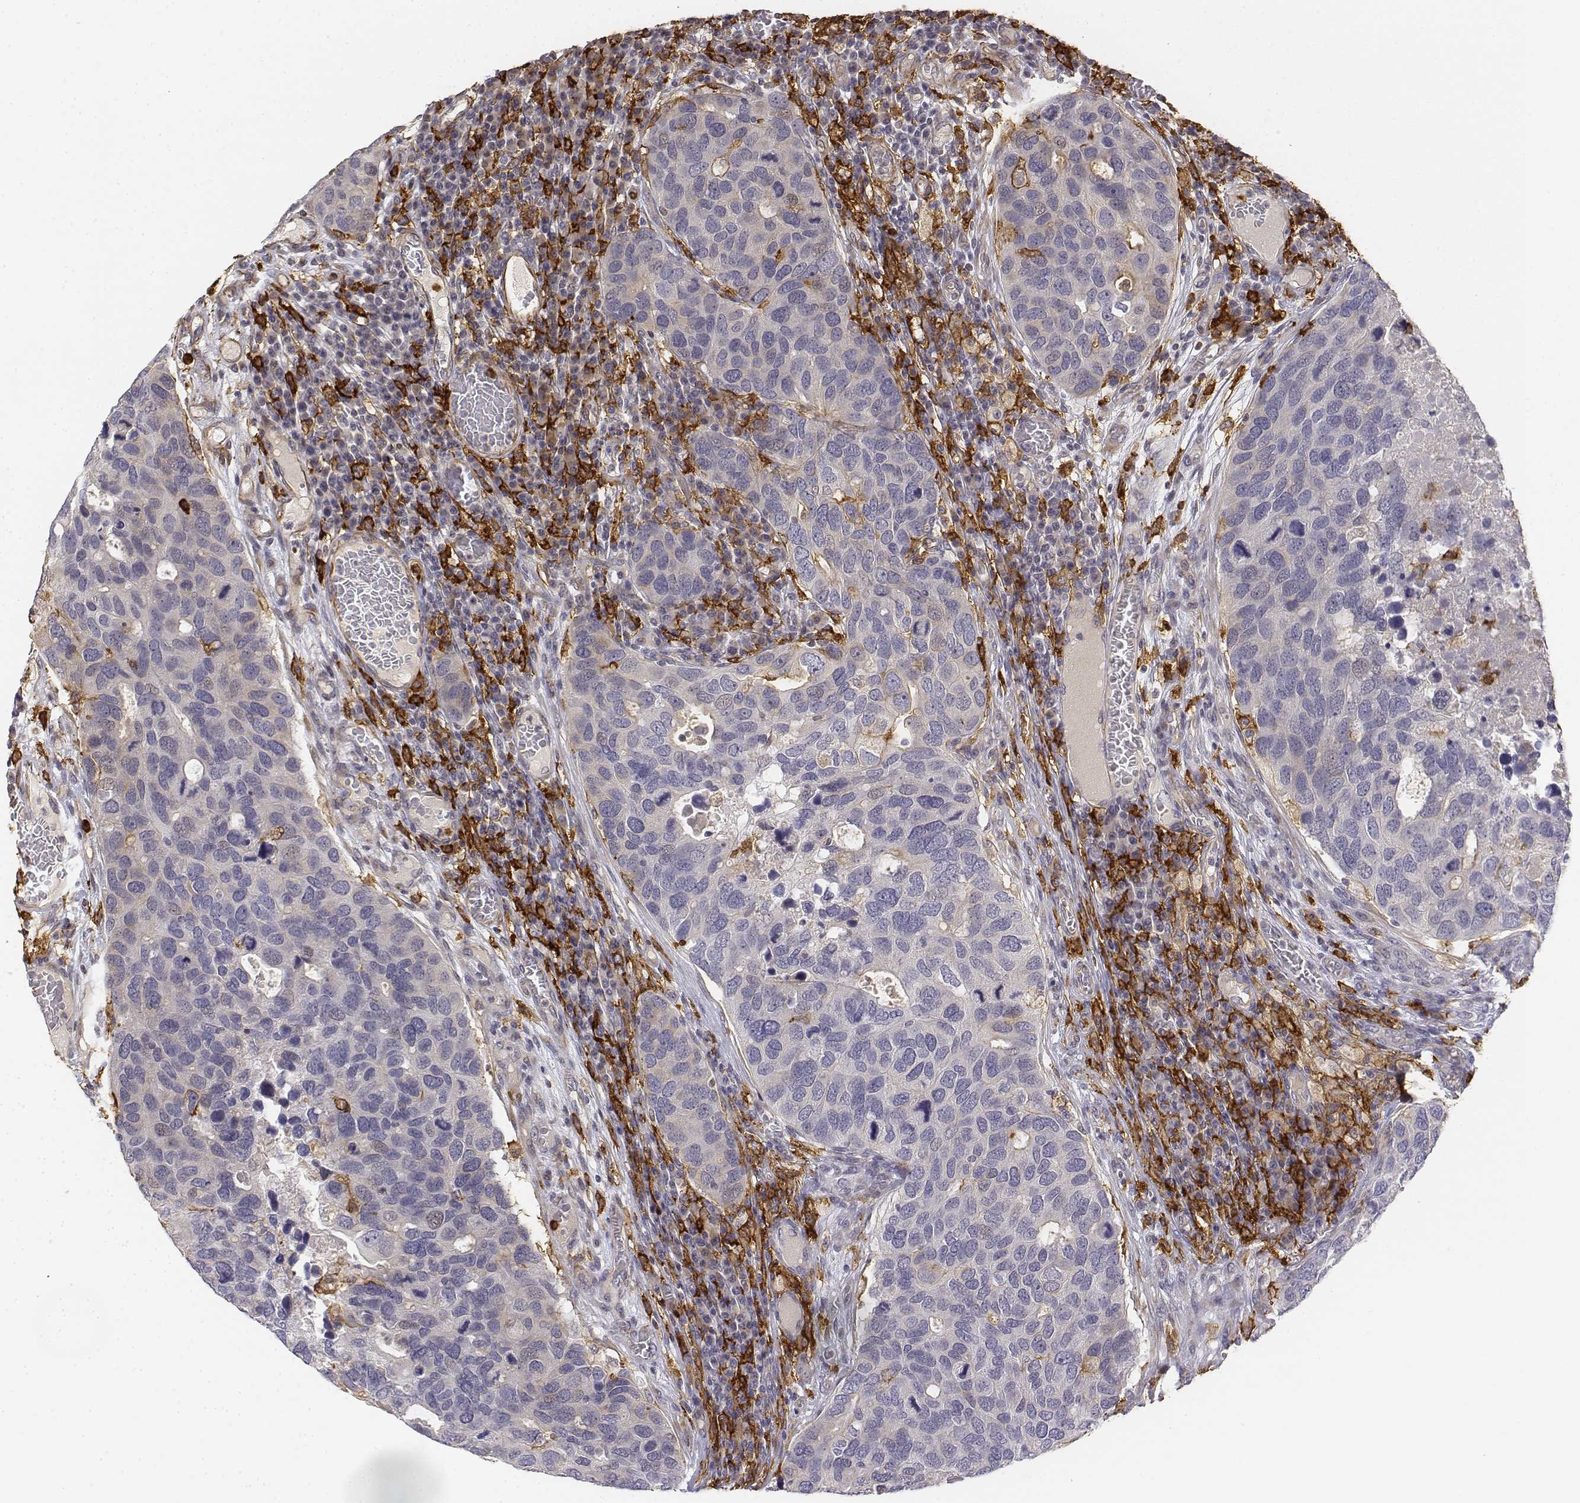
{"staining": {"intensity": "negative", "quantity": "none", "location": "none"}, "tissue": "breast cancer", "cell_type": "Tumor cells", "image_type": "cancer", "snomed": [{"axis": "morphology", "description": "Duct carcinoma"}, {"axis": "topography", "description": "Breast"}], "caption": "Invasive ductal carcinoma (breast) was stained to show a protein in brown. There is no significant positivity in tumor cells.", "gene": "CD14", "patient": {"sex": "female", "age": 83}}